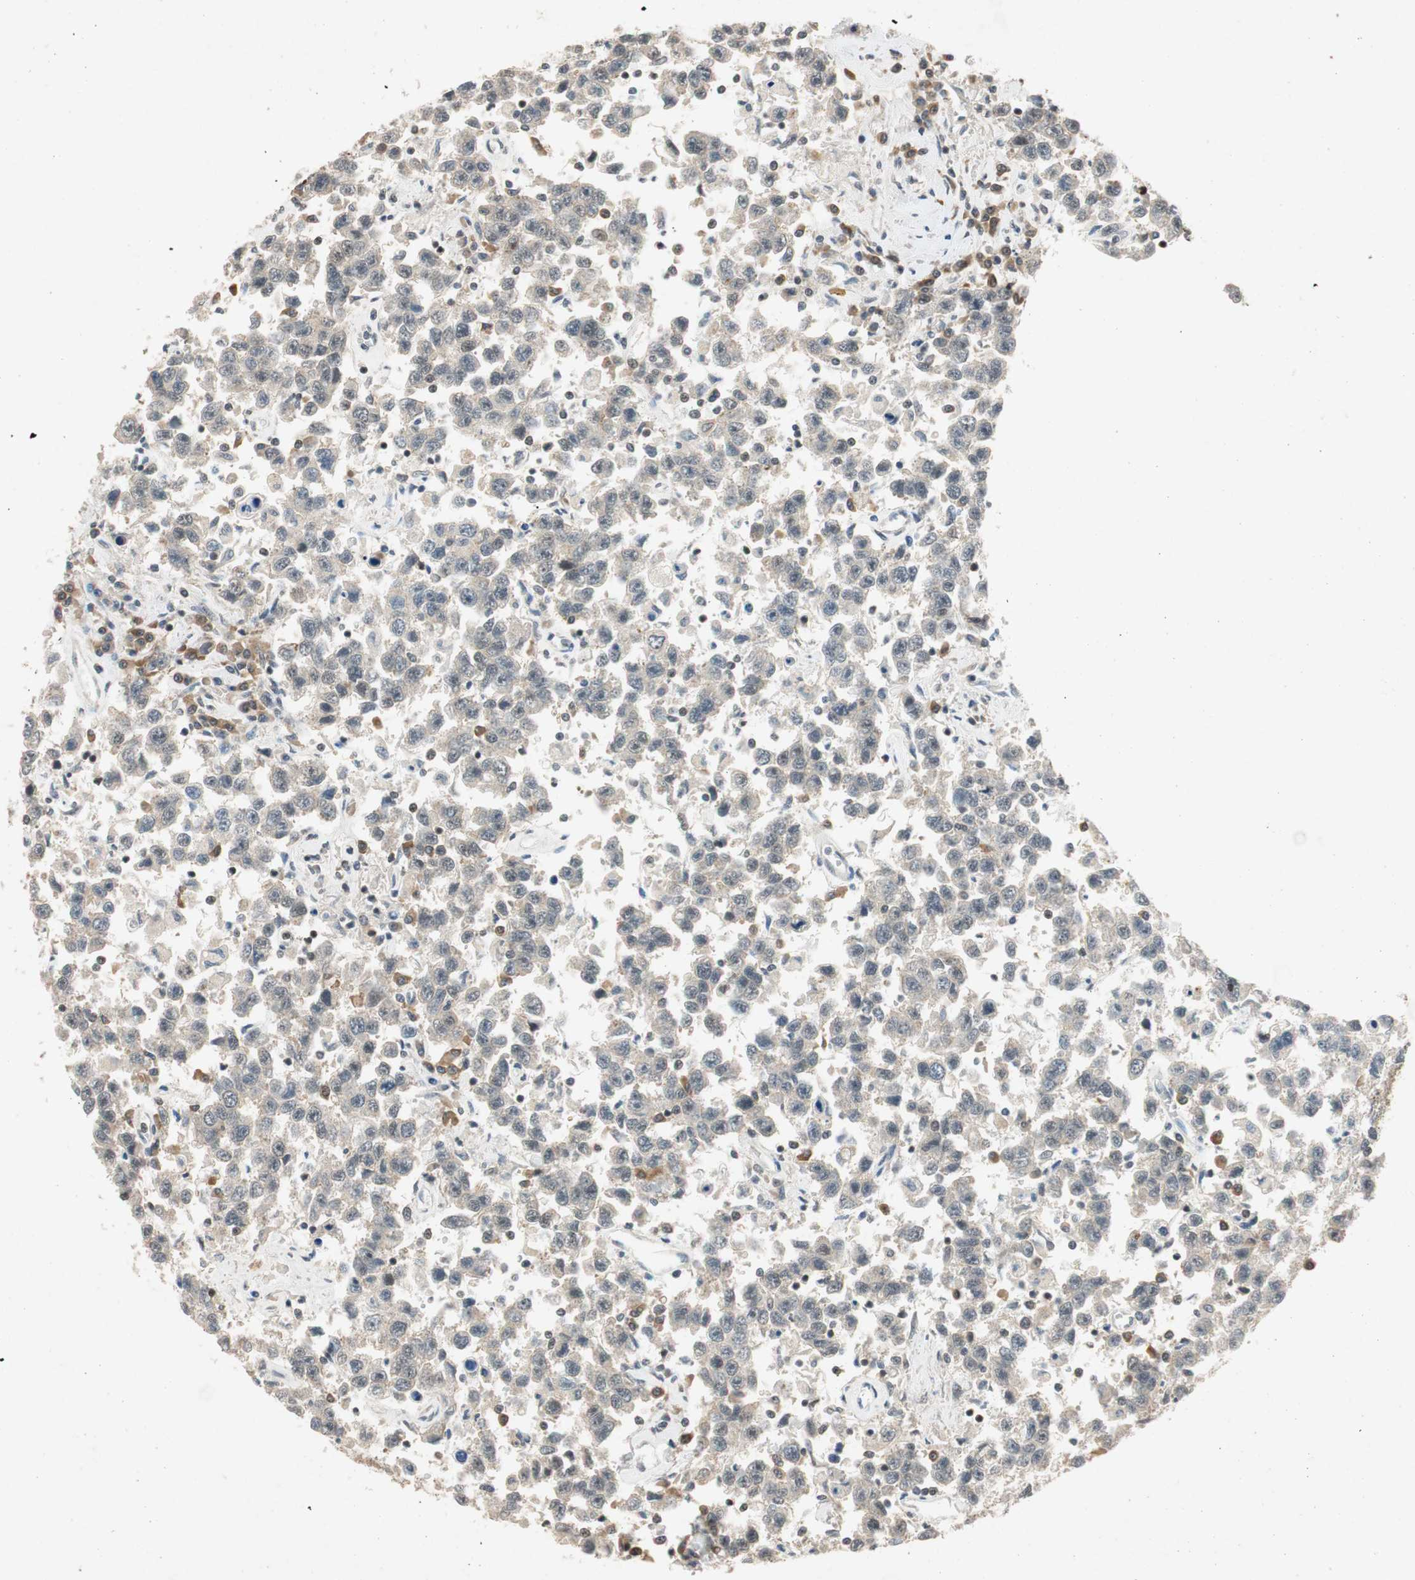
{"staining": {"intensity": "negative", "quantity": "none", "location": "none"}, "tissue": "testis cancer", "cell_type": "Tumor cells", "image_type": "cancer", "snomed": [{"axis": "morphology", "description": "Seminoma, NOS"}, {"axis": "topography", "description": "Testis"}], "caption": "The histopathology image exhibits no staining of tumor cells in testis cancer.", "gene": "NCBP3", "patient": {"sex": "male", "age": 41}}